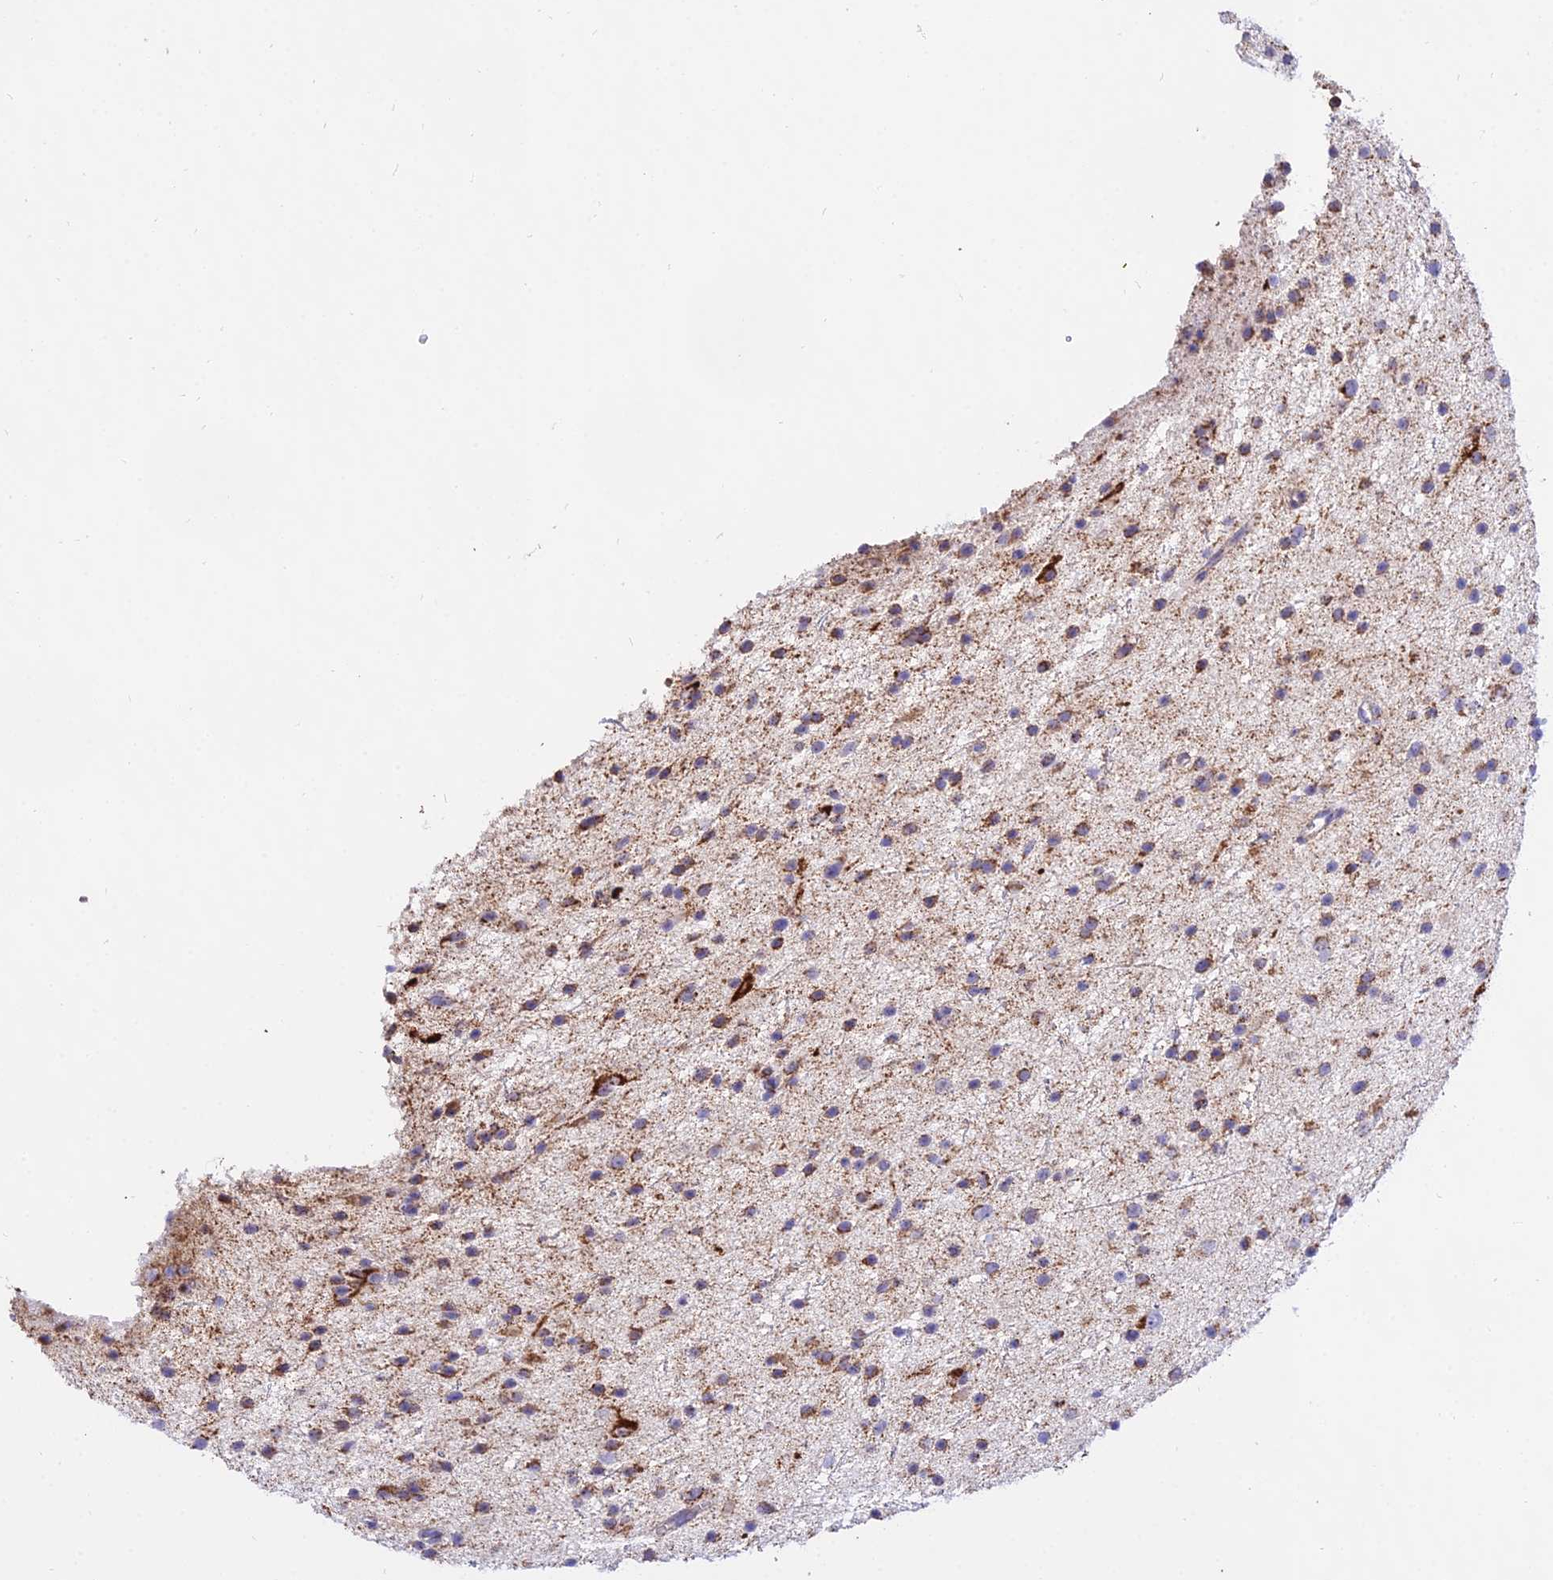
{"staining": {"intensity": "moderate", "quantity": ">75%", "location": "cytoplasmic/membranous"}, "tissue": "glioma", "cell_type": "Tumor cells", "image_type": "cancer", "snomed": [{"axis": "morphology", "description": "Glioma, malignant, Low grade"}, {"axis": "topography", "description": "Cerebral cortex"}], "caption": "Protein positivity by immunohistochemistry exhibits moderate cytoplasmic/membranous staining in approximately >75% of tumor cells in glioma.", "gene": "ATP5PD", "patient": {"sex": "female", "age": 39}}